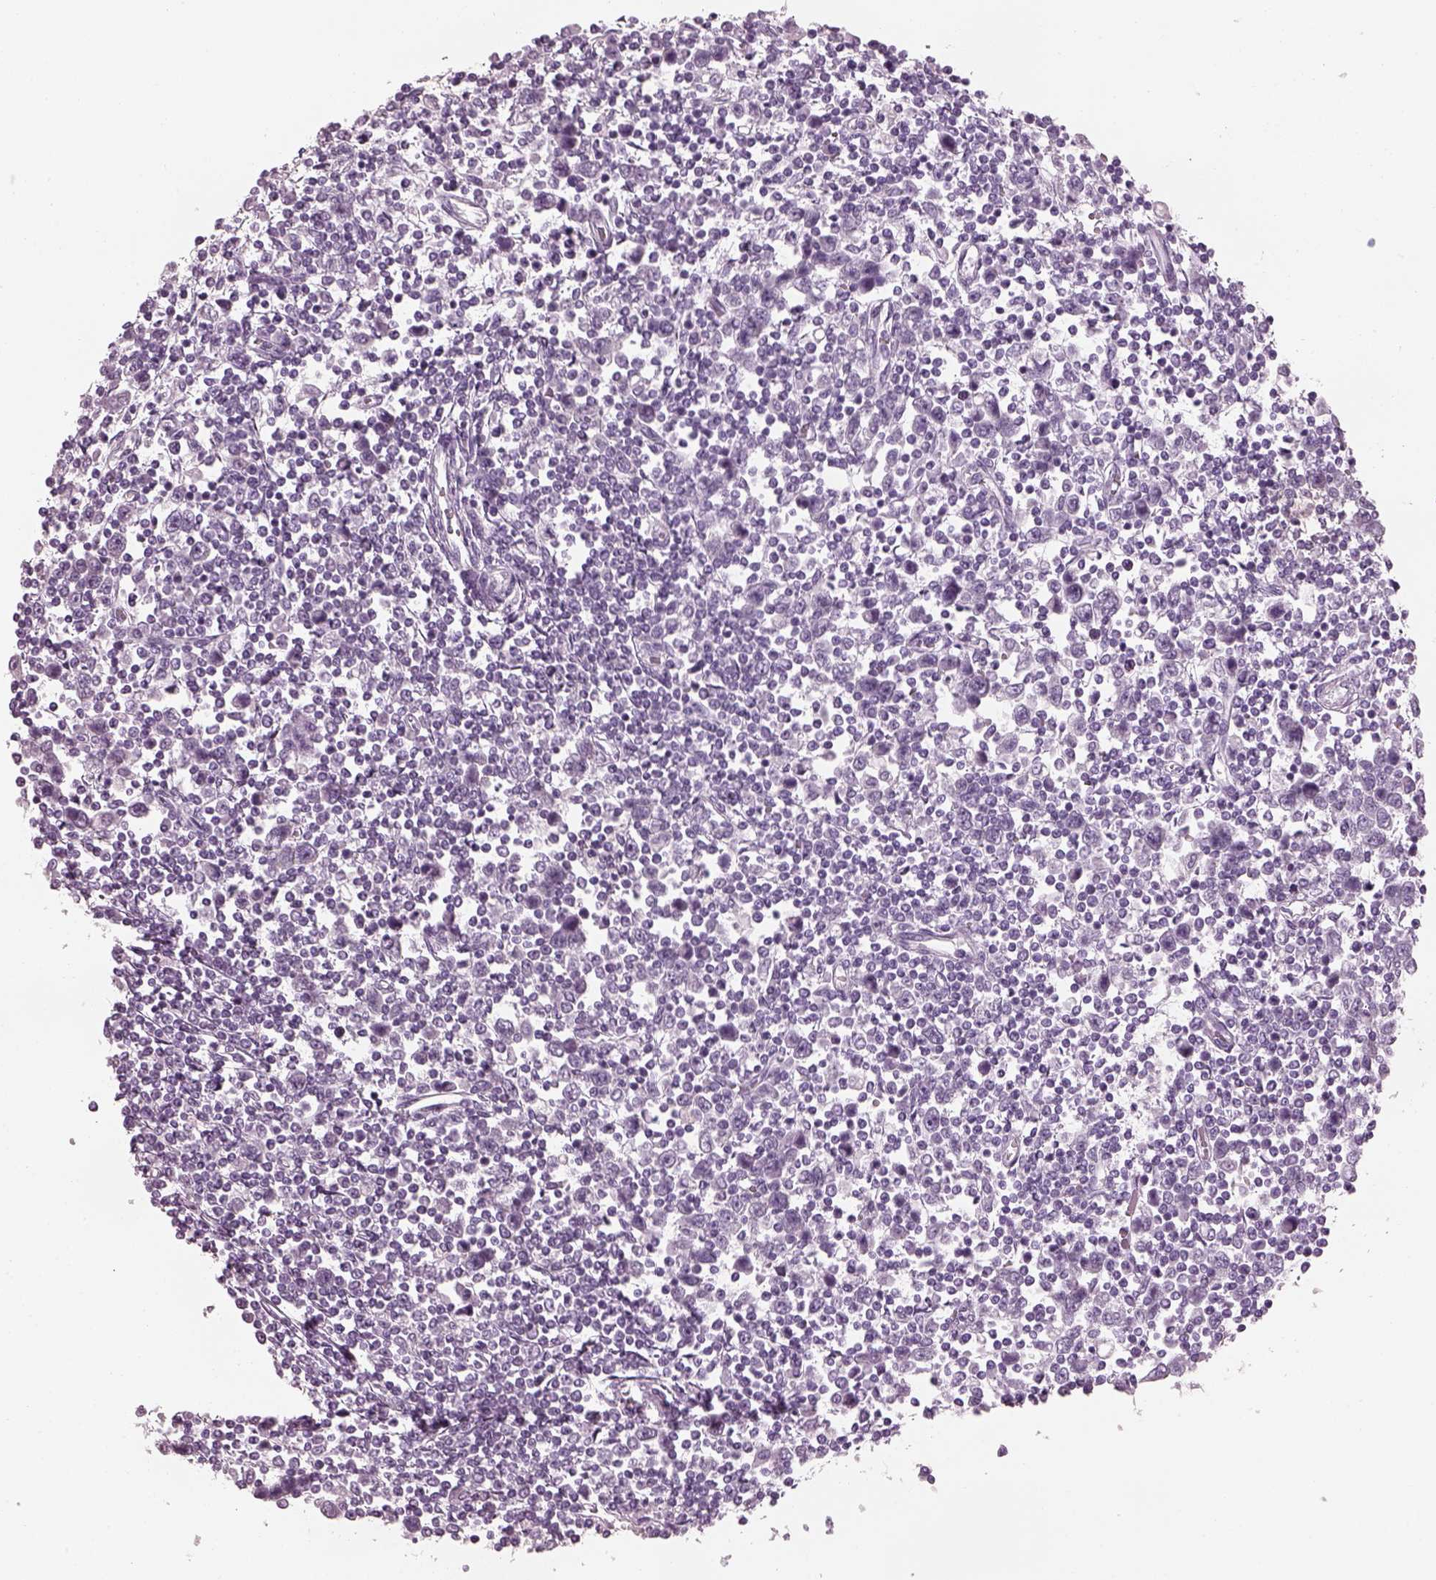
{"staining": {"intensity": "negative", "quantity": "none", "location": "none"}, "tissue": "testis cancer", "cell_type": "Tumor cells", "image_type": "cancer", "snomed": [{"axis": "morphology", "description": "Normal tissue, NOS"}, {"axis": "morphology", "description": "Seminoma, NOS"}, {"axis": "topography", "description": "Testis"}, {"axis": "topography", "description": "Epididymis"}], "caption": "Tumor cells are negative for protein expression in human seminoma (testis).", "gene": "PDC", "patient": {"sex": "male", "age": 34}}